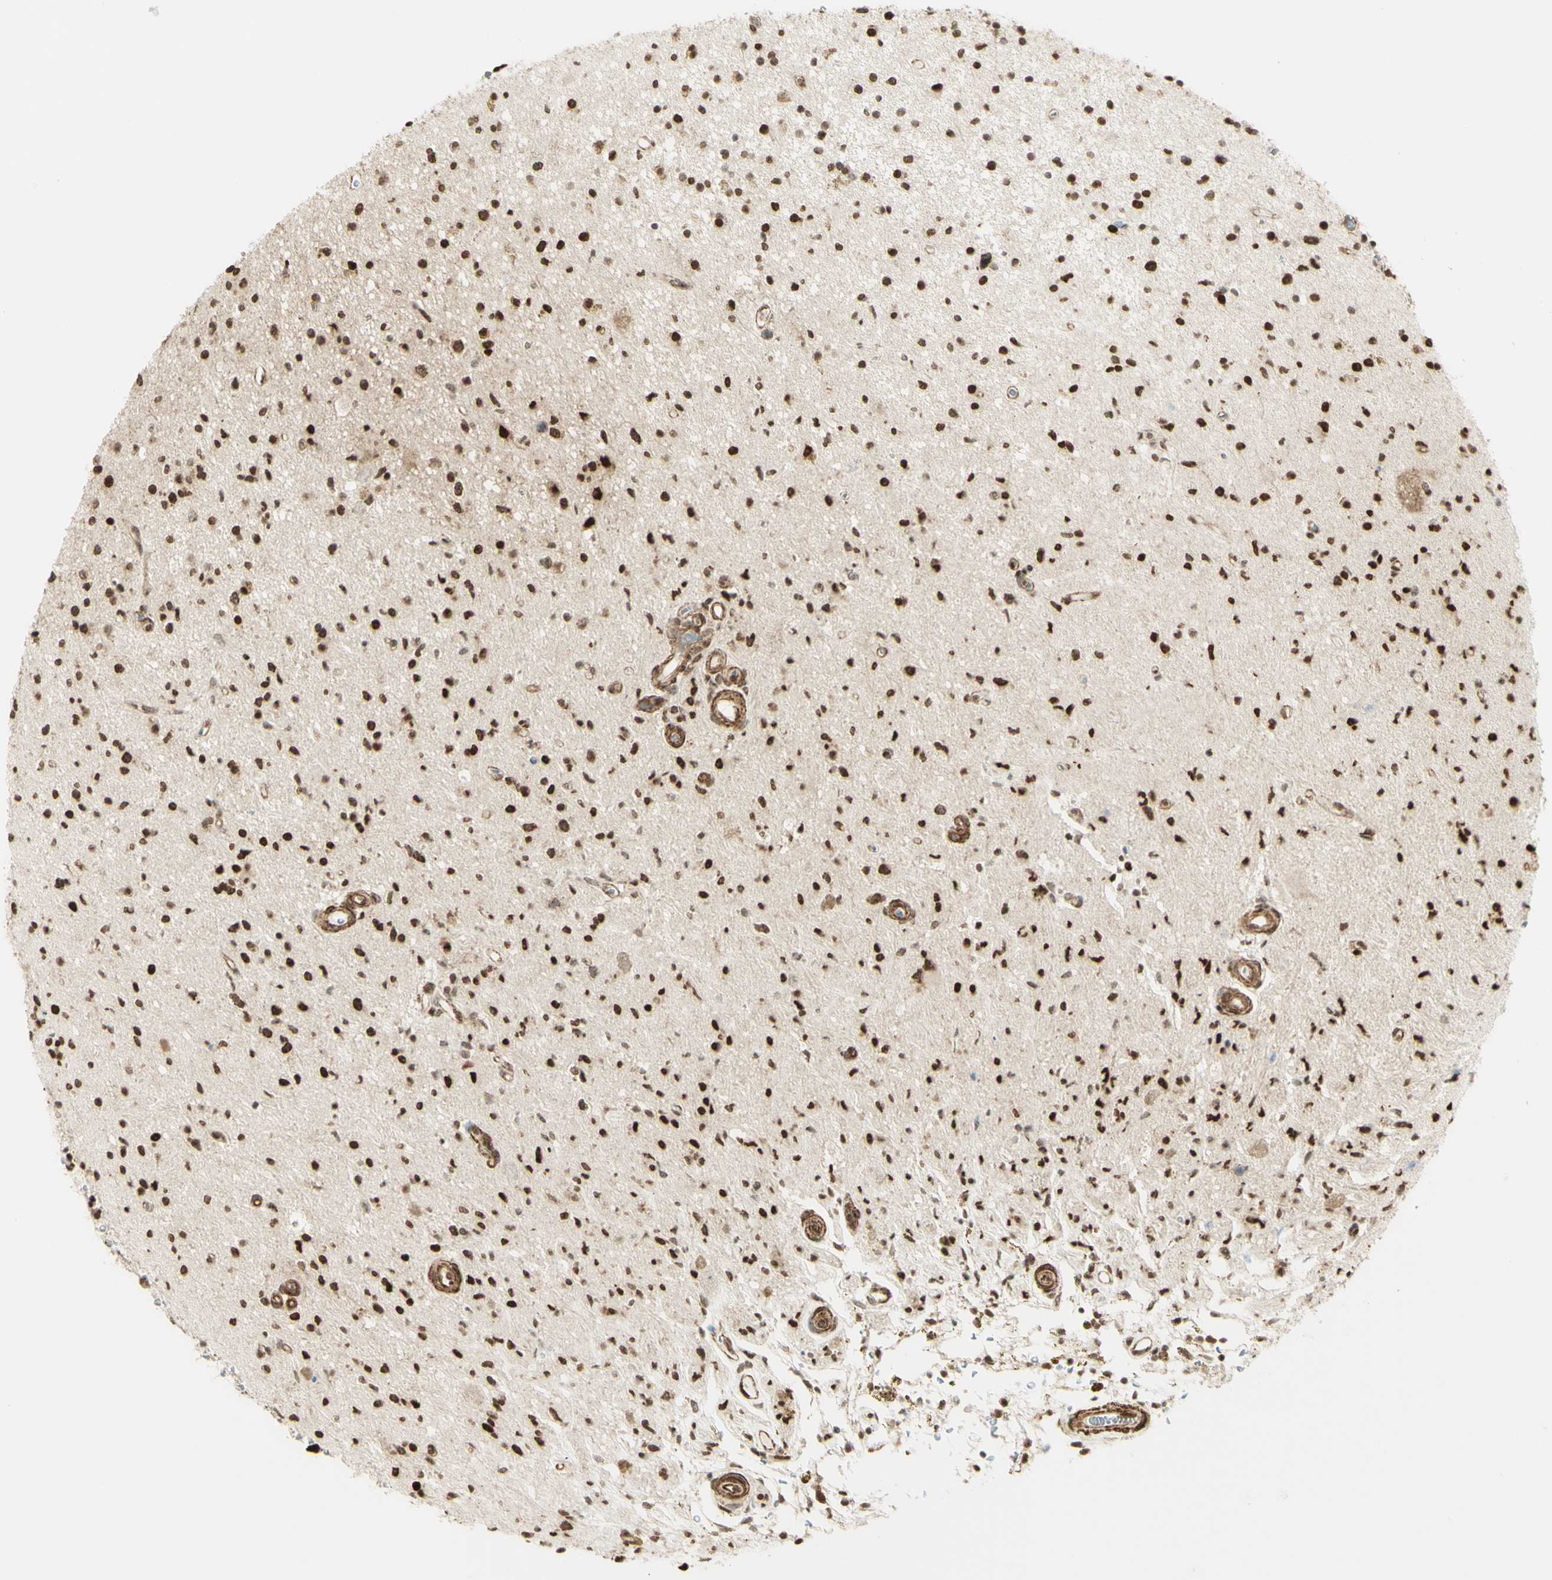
{"staining": {"intensity": "strong", "quantity": ">75%", "location": "nuclear"}, "tissue": "glioma", "cell_type": "Tumor cells", "image_type": "cancer", "snomed": [{"axis": "morphology", "description": "Glioma, malignant, High grade"}, {"axis": "topography", "description": "Brain"}], "caption": "IHC histopathology image of neoplastic tissue: malignant glioma (high-grade) stained using IHC demonstrates high levels of strong protein expression localized specifically in the nuclear of tumor cells, appearing as a nuclear brown color.", "gene": "ZMYM6", "patient": {"sex": "male", "age": 33}}